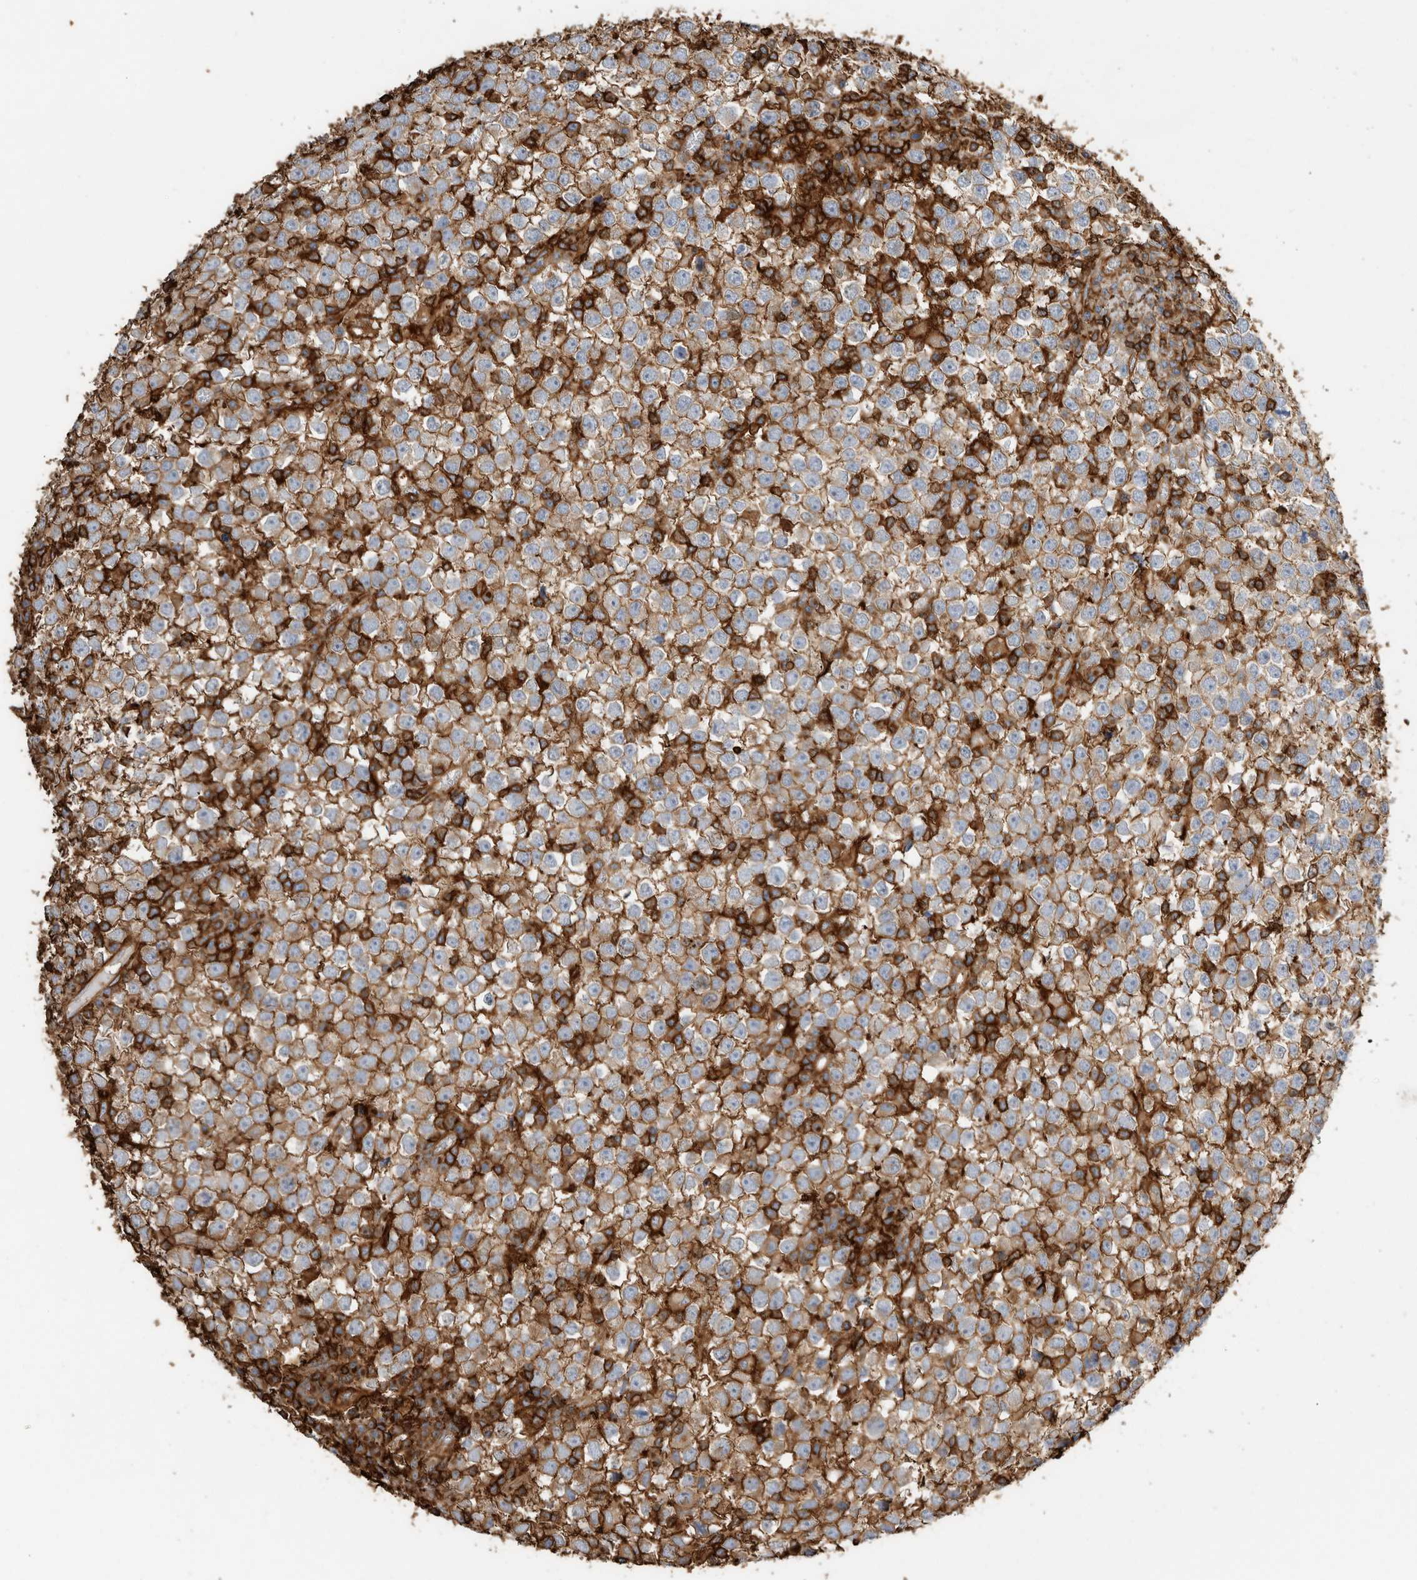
{"staining": {"intensity": "moderate", "quantity": ">75%", "location": "cytoplasmic/membranous"}, "tissue": "testis cancer", "cell_type": "Tumor cells", "image_type": "cancer", "snomed": [{"axis": "morphology", "description": "Seminoma, NOS"}, {"axis": "topography", "description": "Testis"}], "caption": "An immunohistochemistry photomicrograph of tumor tissue is shown. Protein staining in brown highlights moderate cytoplasmic/membranous positivity in testis cancer (seminoma) within tumor cells.", "gene": "GPER1", "patient": {"sex": "male", "age": 65}}